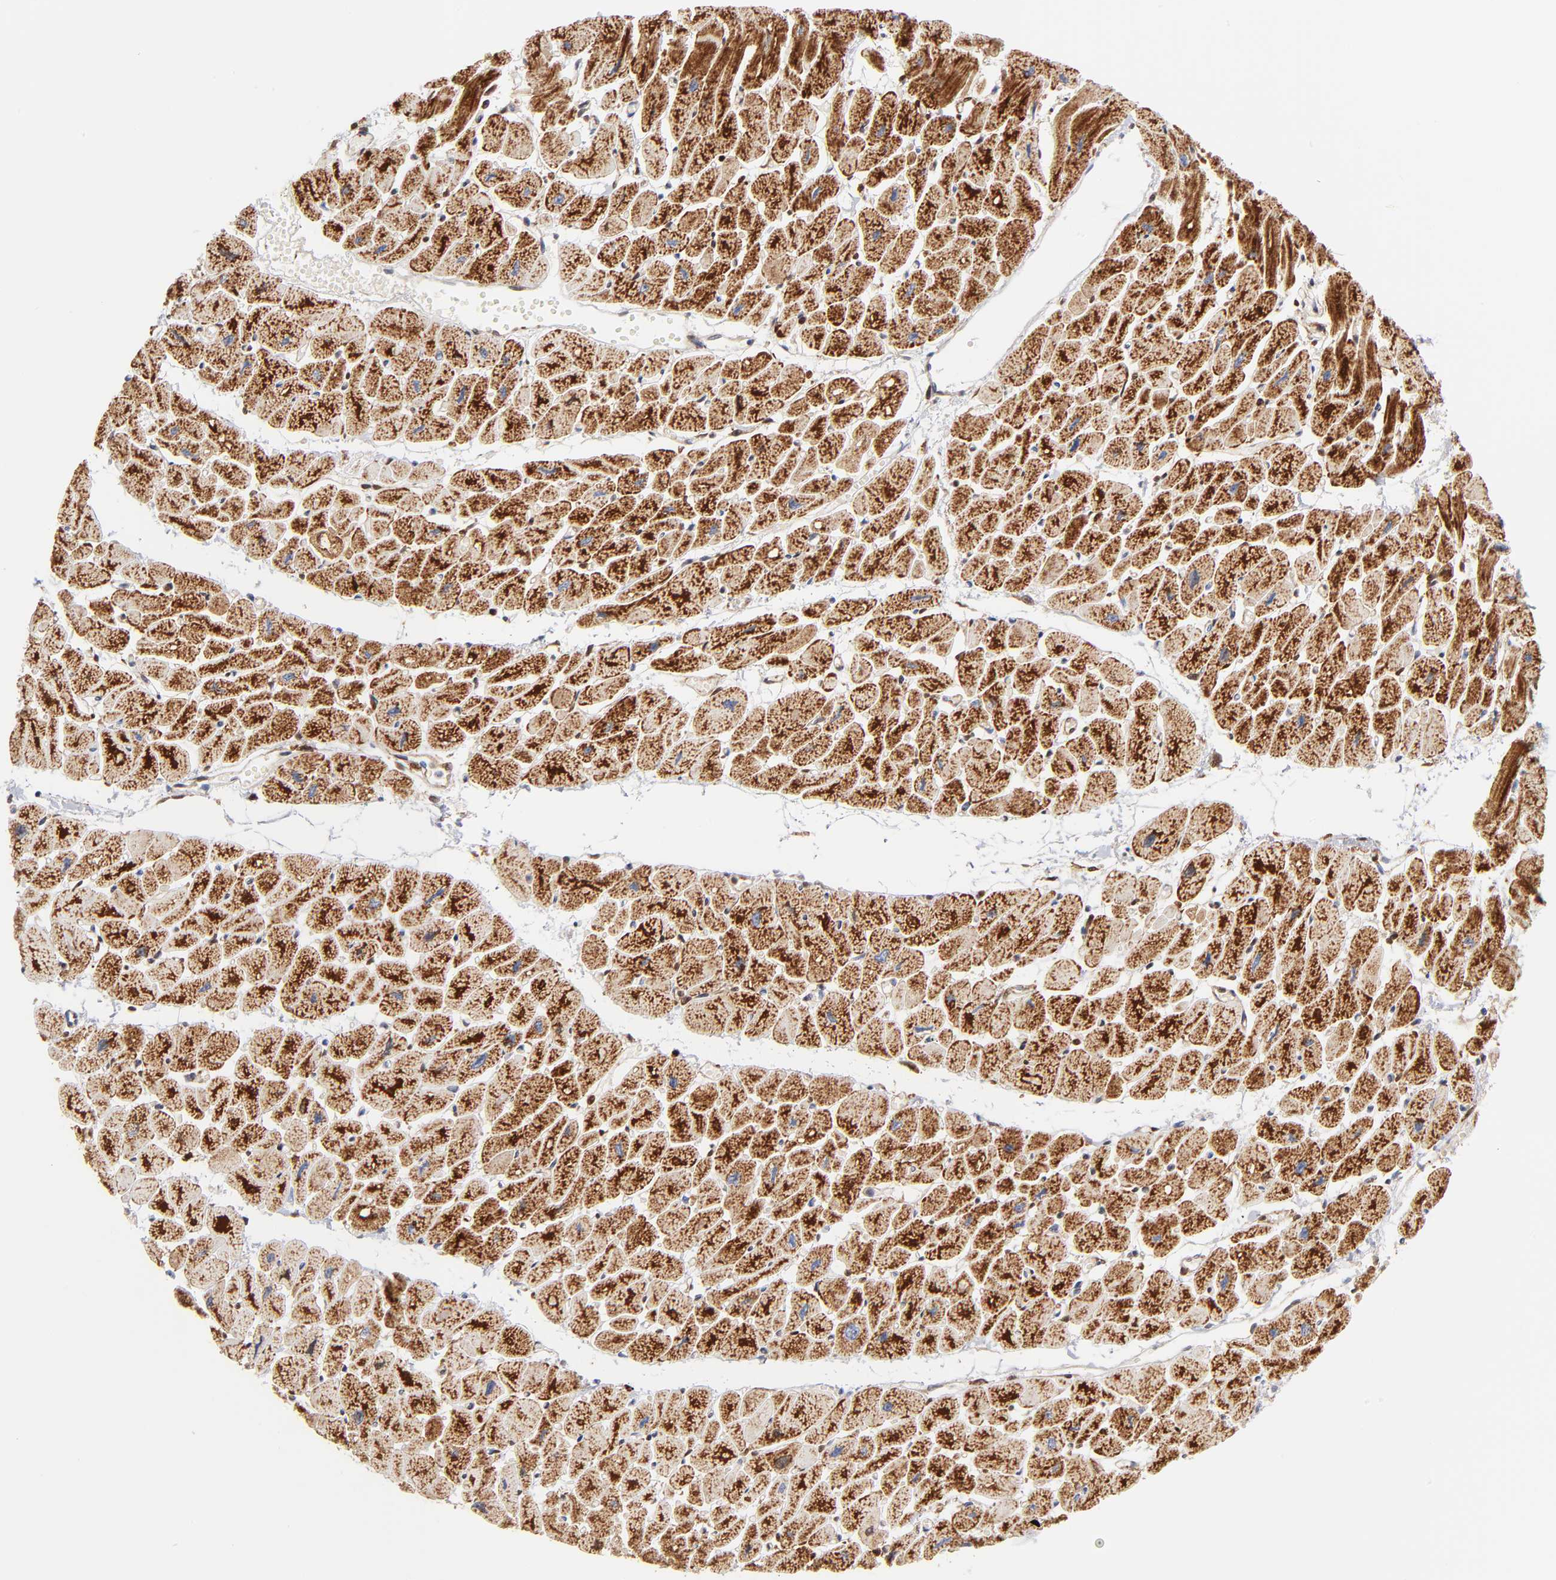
{"staining": {"intensity": "strong", "quantity": ">75%", "location": "cytoplasmic/membranous"}, "tissue": "heart muscle", "cell_type": "Cardiomyocytes", "image_type": "normal", "snomed": [{"axis": "morphology", "description": "Normal tissue, NOS"}, {"axis": "topography", "description": "Heart"}], "caption": "Immunohistochemical staining of unremarkable heart muscle shows >75% levels of strong cytoplasmic/membranous protein positivity in approximately >75% of cardiomyocytes.", "gene": "DIABLO", "patient": {"sex": "female", "age": 54}}